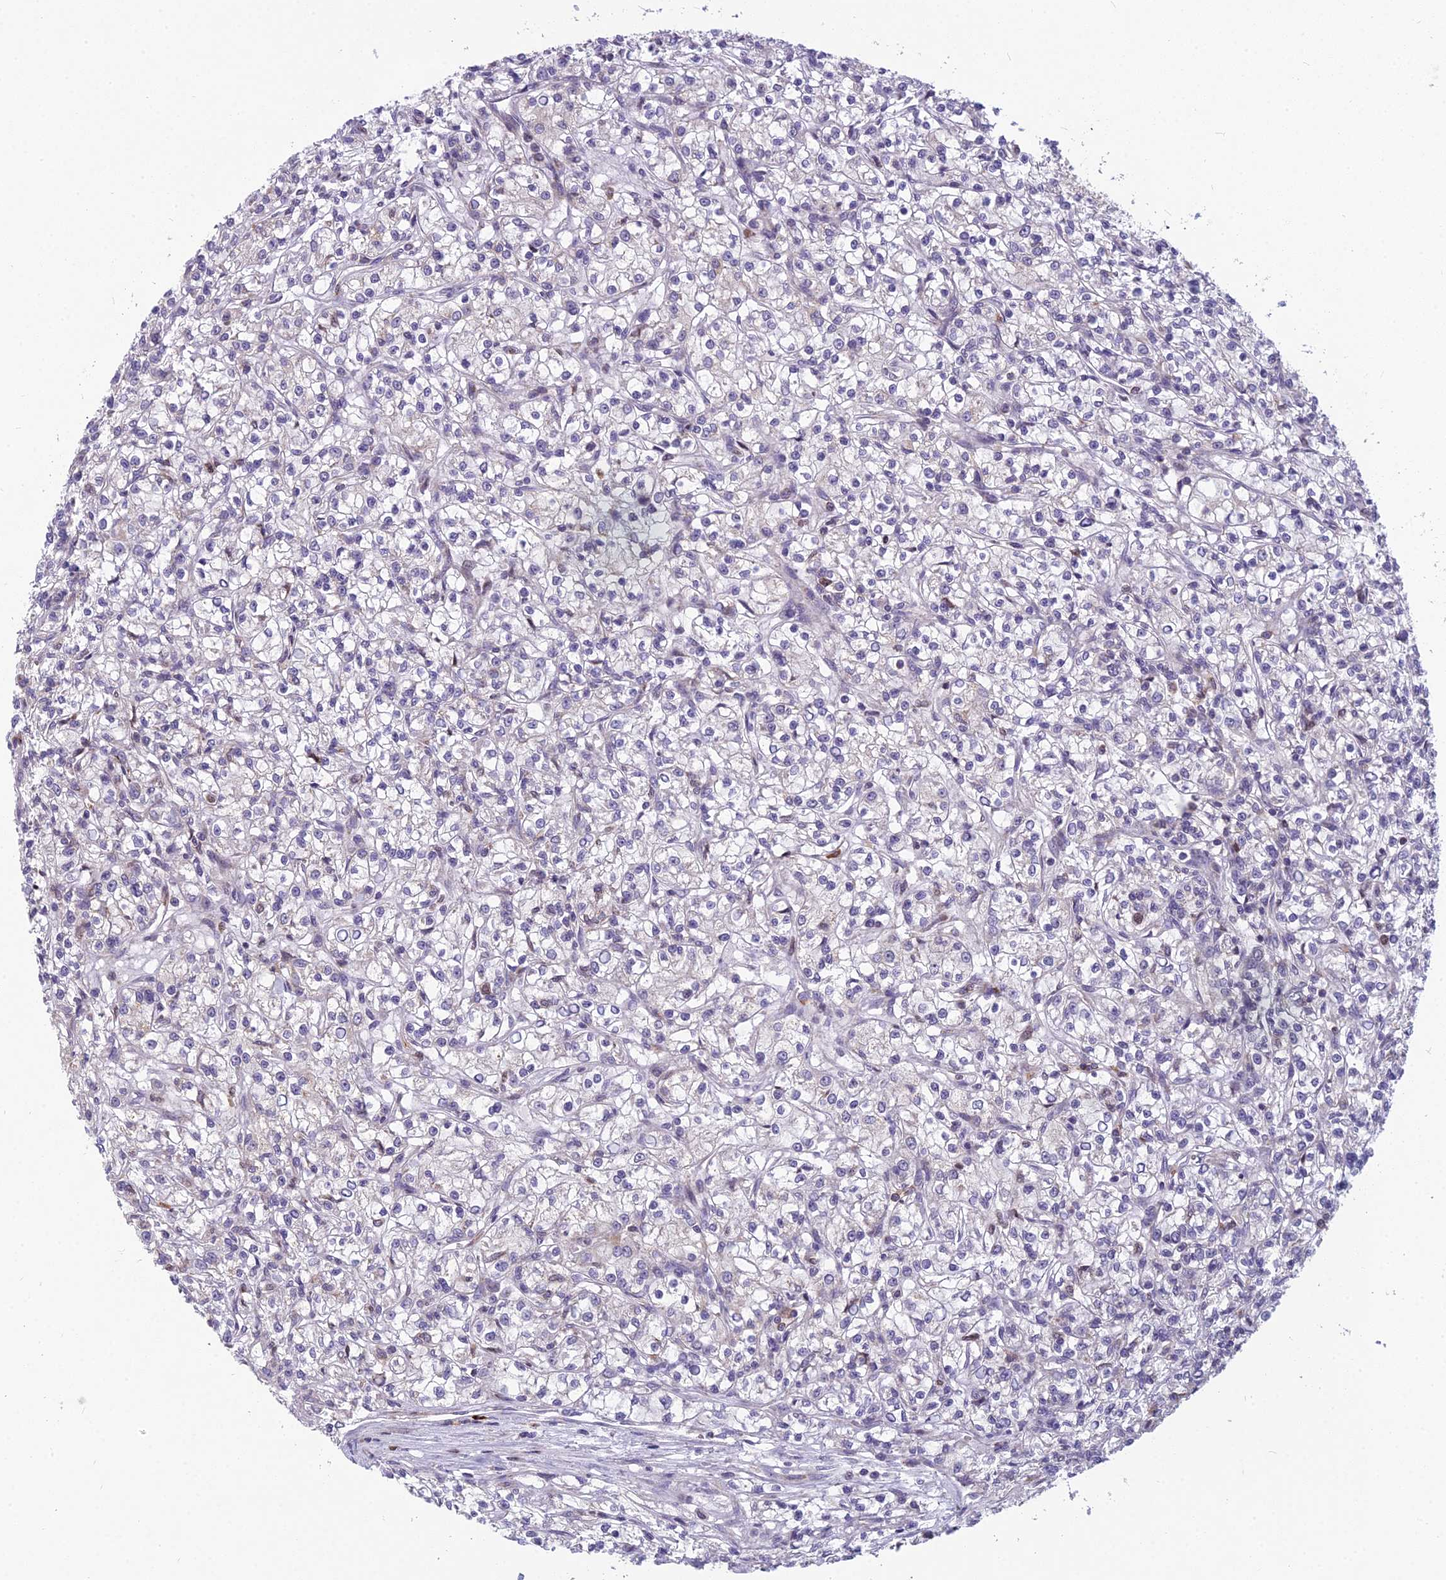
{"staining": {"intensity": "negative", "quantity": "none", "location": "none"}, "tissue": "renal cancer", "cell_type": "Tumor cells", "image_type": "cancer", "snomed": [{"axis": "morphology", "description": "Adenocarcinoma, NOS"}, {"axis": "topography", "description": "Kidney"}], "caption": "DAB (3,3'-diaminobenzidine) immunohistochemical staining of renal cancer displays no significant expression in tumor cells. The staining was performed using DAB (3,3'-diaminobenzidine) to visualize the protein expression in brown, while the nuclei were stained in blue with hematoxylin (Magnification: 20x).", "gene": "ENSG00000188897", "patient": {"sex": "female", "age": 59}}